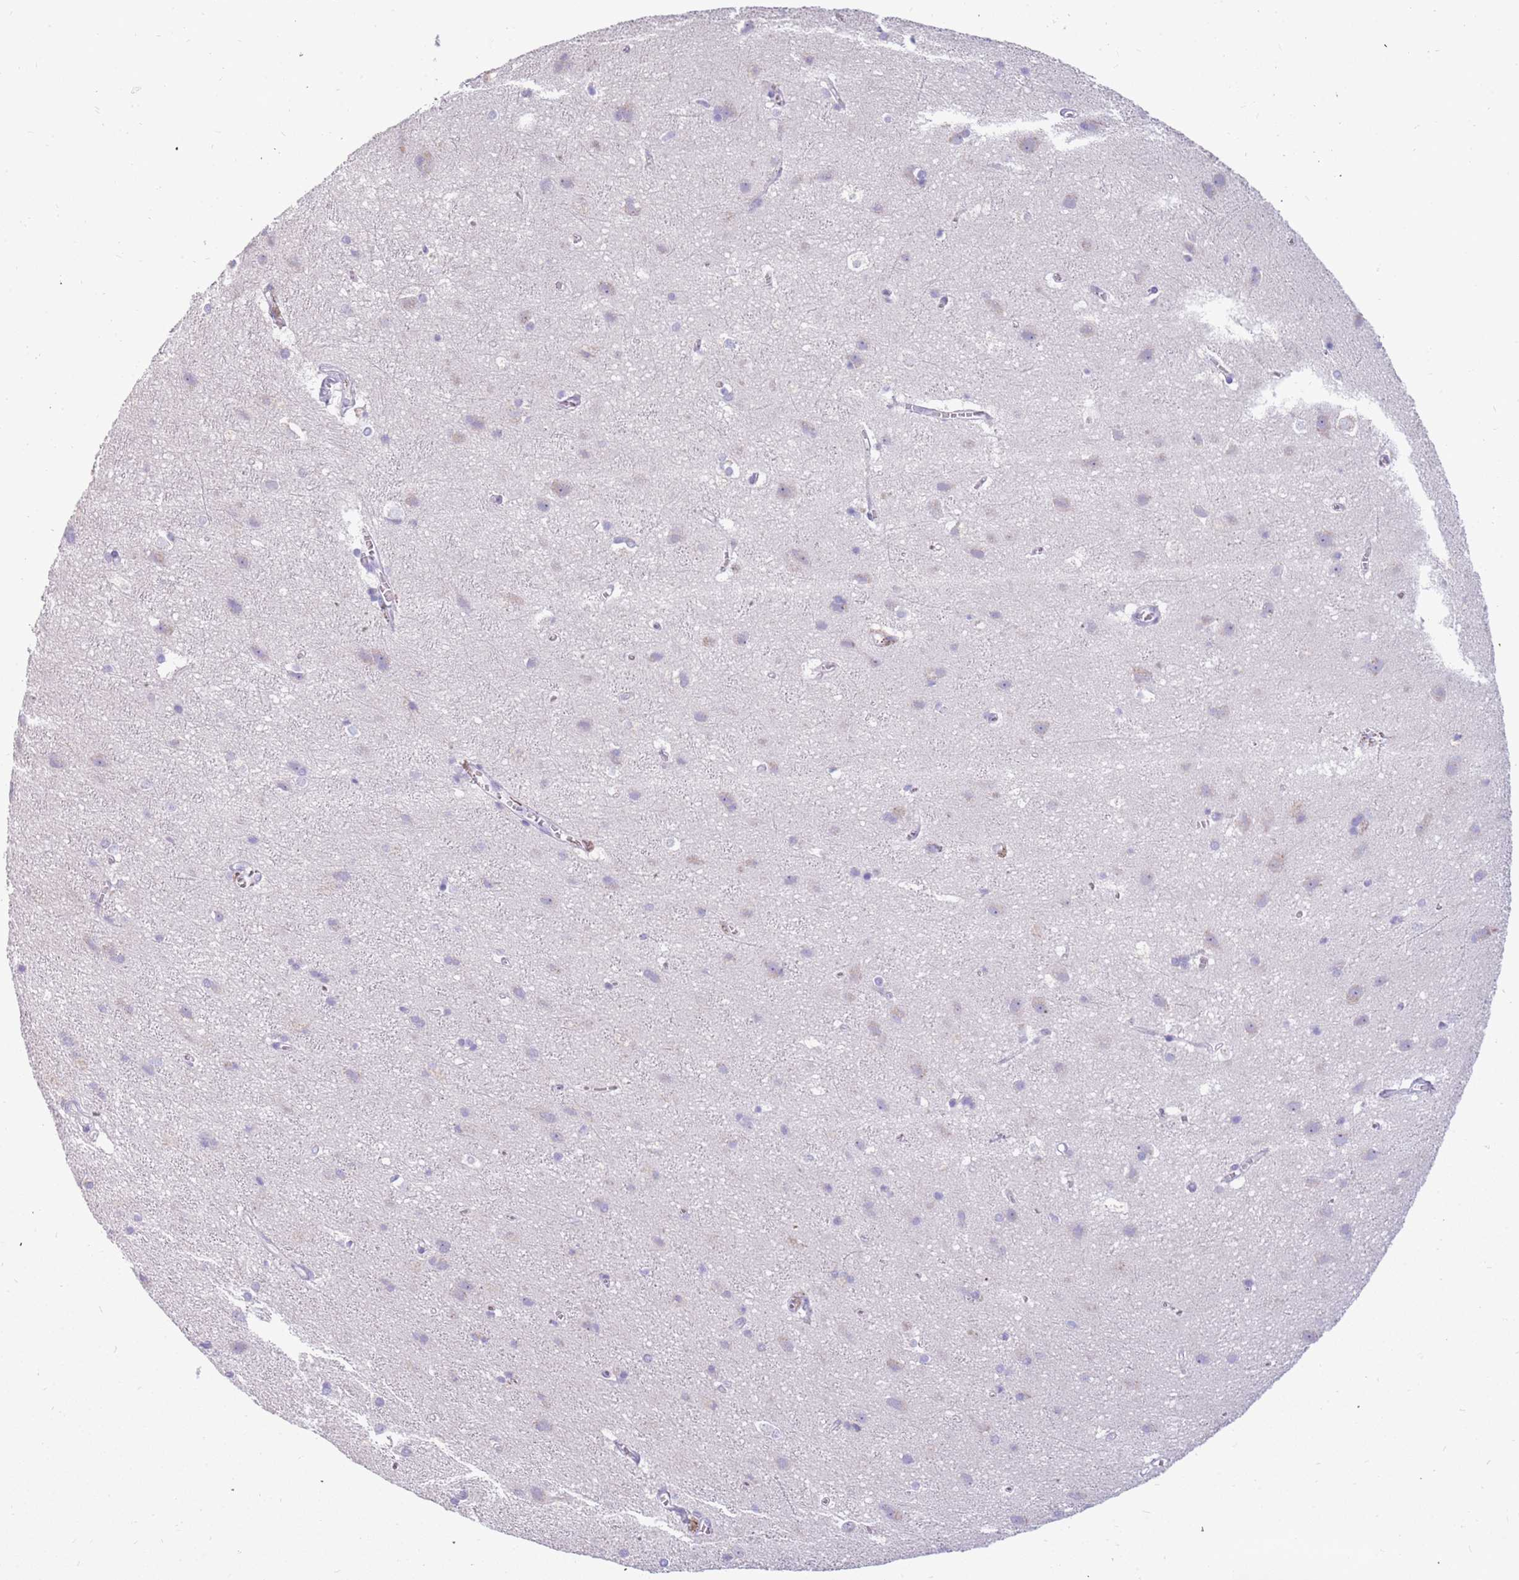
{"staining": {"intensity": "negative", "quantity": "none", "location": "none"}, "tissue": "cerebral cortex", "cell_type": "Endothelial cells", "image_type": "normal", "snomed": [{"axis": "morphology", "description": "Normal tissue, NOS"}, {"axis": "topography", "description": "Cerebral cortex"}], "caption": "Endothelial cells are negative for protein expression in normal human cerebral cortex. Nuclei are stained in blue.", "gene": "RHCG", "patient": {"sex": "male", "age": 54}}